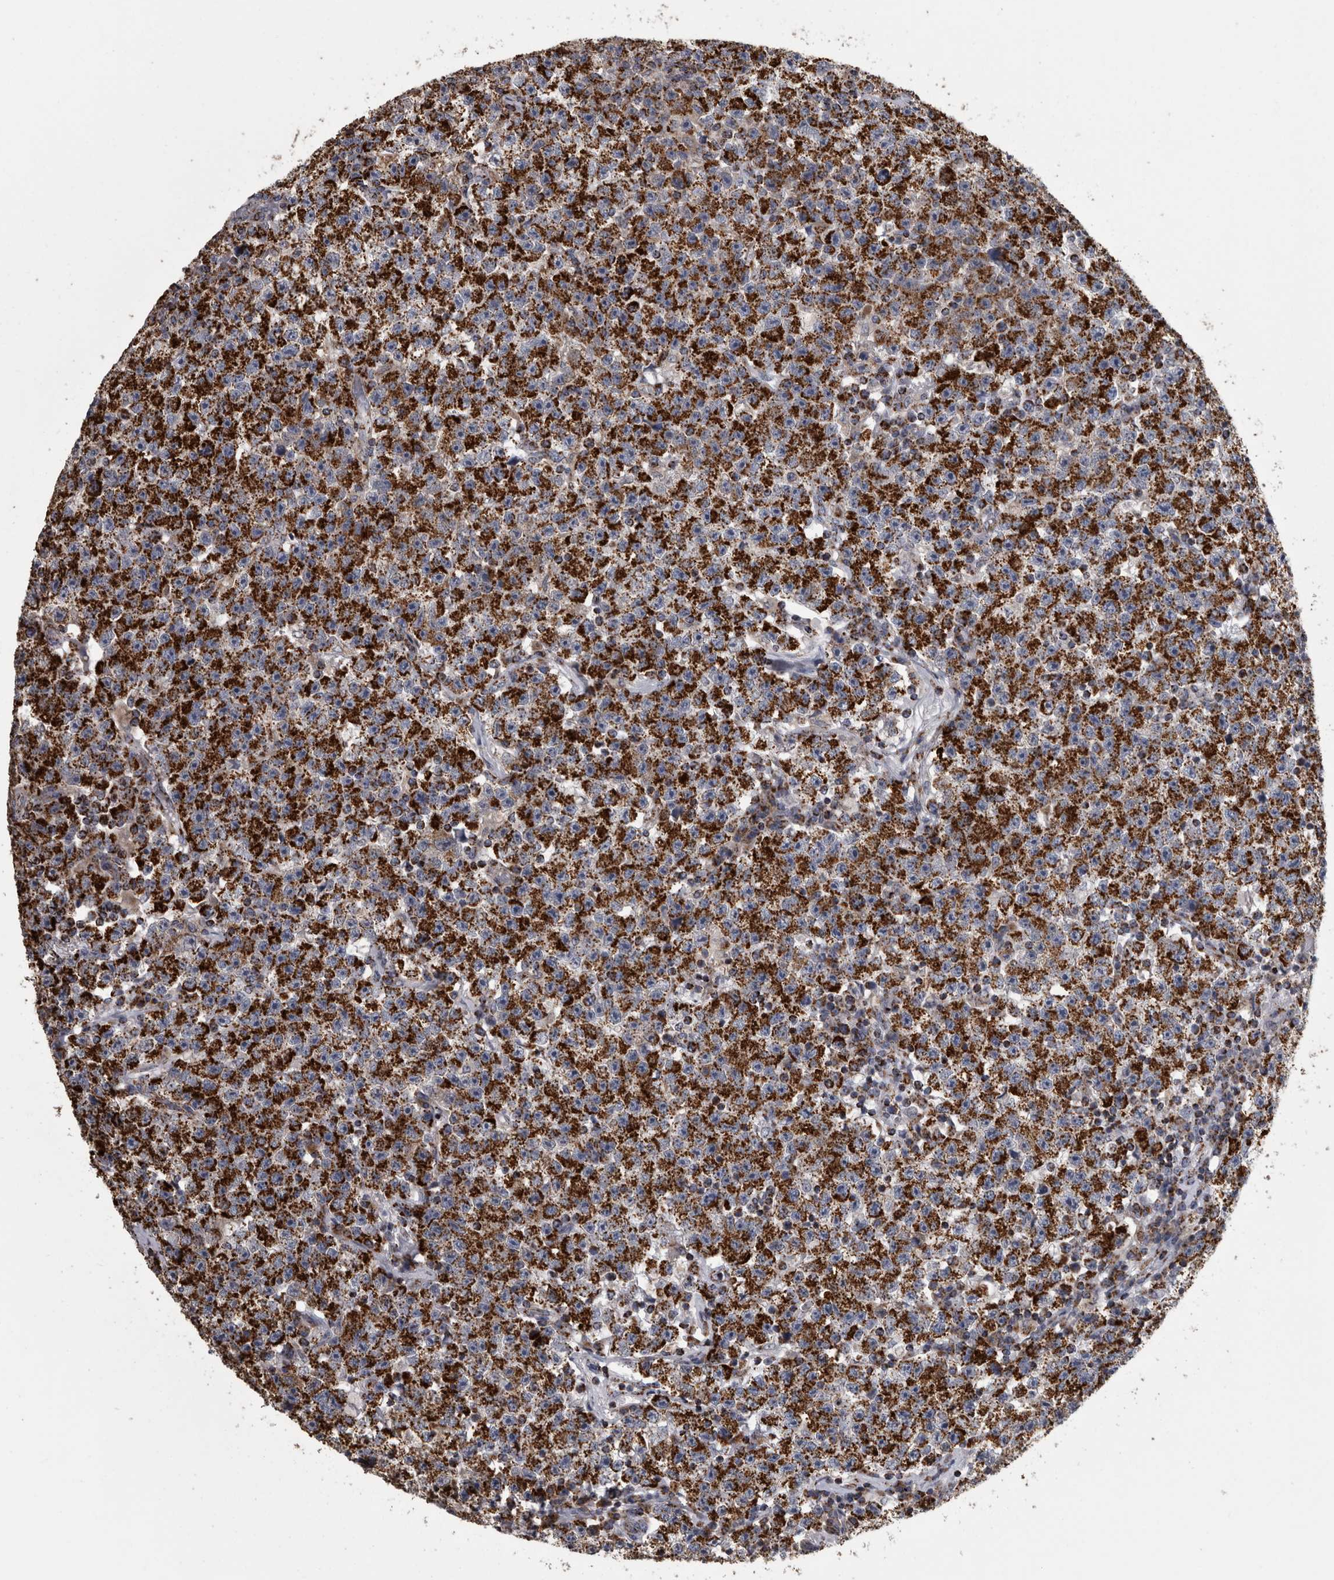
{"staining": {"intensity": "strong", "quantity": ">75%", "location": "cytoplasmic/membranous"}, "tissue": "testis cancer", "cell_type": "Tumor cells", "image_type": "cancer", "snomed": [{"axis": "morphology", "description": "Seminoma, NOS"}, {"axis": "topography", "description": "Testis"}], "caption": "Protein staining exhibits strong cytoplasmic/membranous staining in approximately >75% of tumor cells in seminoma (testis).", "gene": "MDH2", "patient": {"sex": "male", "age": 22}}